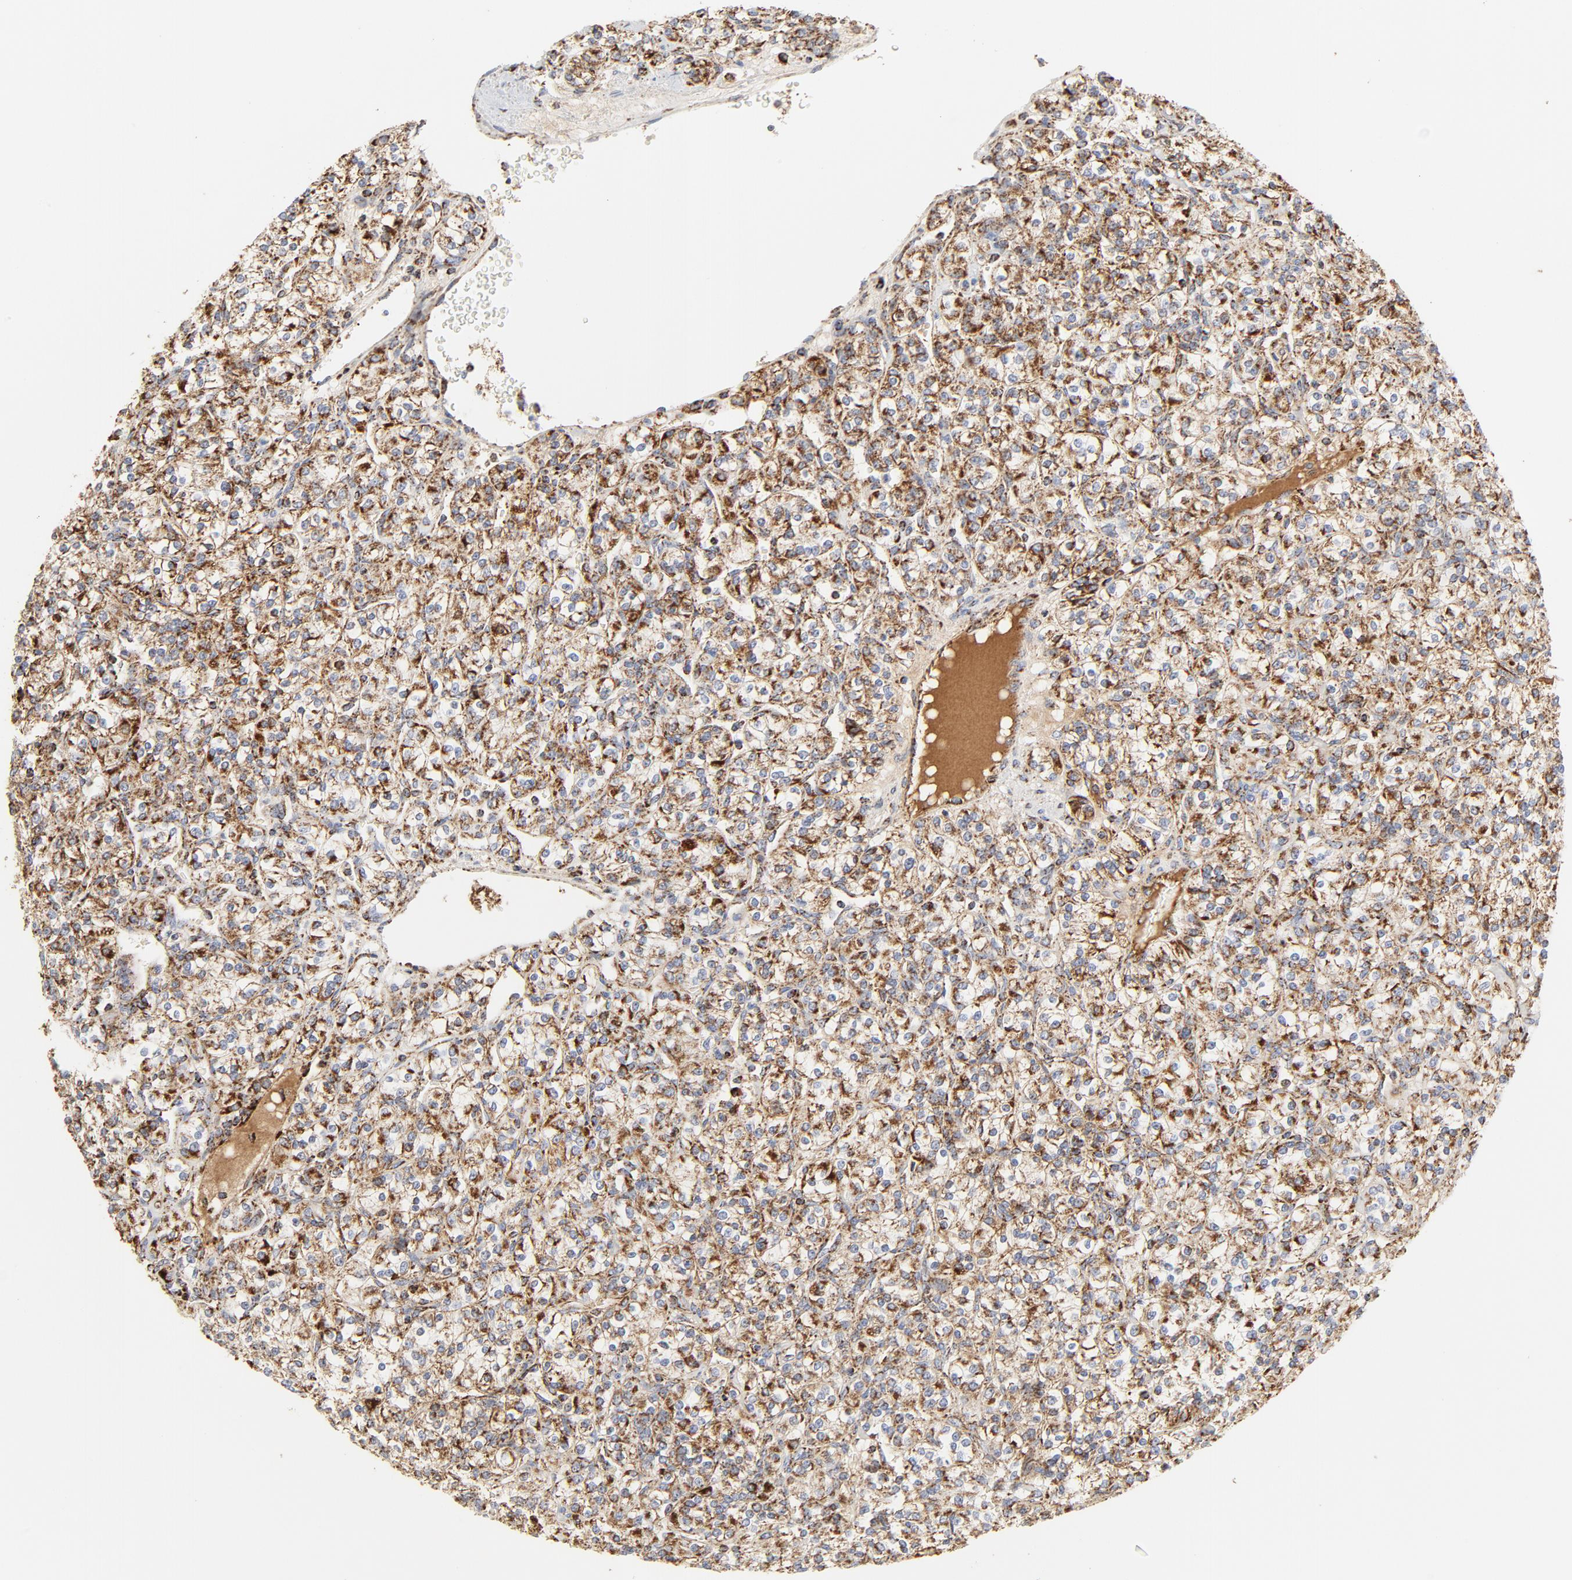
{"staining": {"intensity": "strong", "quantity": ">75%", "location": "cytoplasmic/membranous"}, "tissue": "renal cancer", "cell_type": "Tumor cells", "image_type": "cancer", "snomed": [{"axis": "morphology", "description": "Adenocarcinoma, NOS"}, {"axis": "topography", "description": "Kidney"}], "caption": "High-power microscopy captured an immunohistochemistry (IHC) histopathology image of renal cancer, revealing strong cytoplasmic/membranous expression in approximately >75% of tumor cells.", "gene": "PCNX4", "patient": {"sex": "male", "age": 77}}